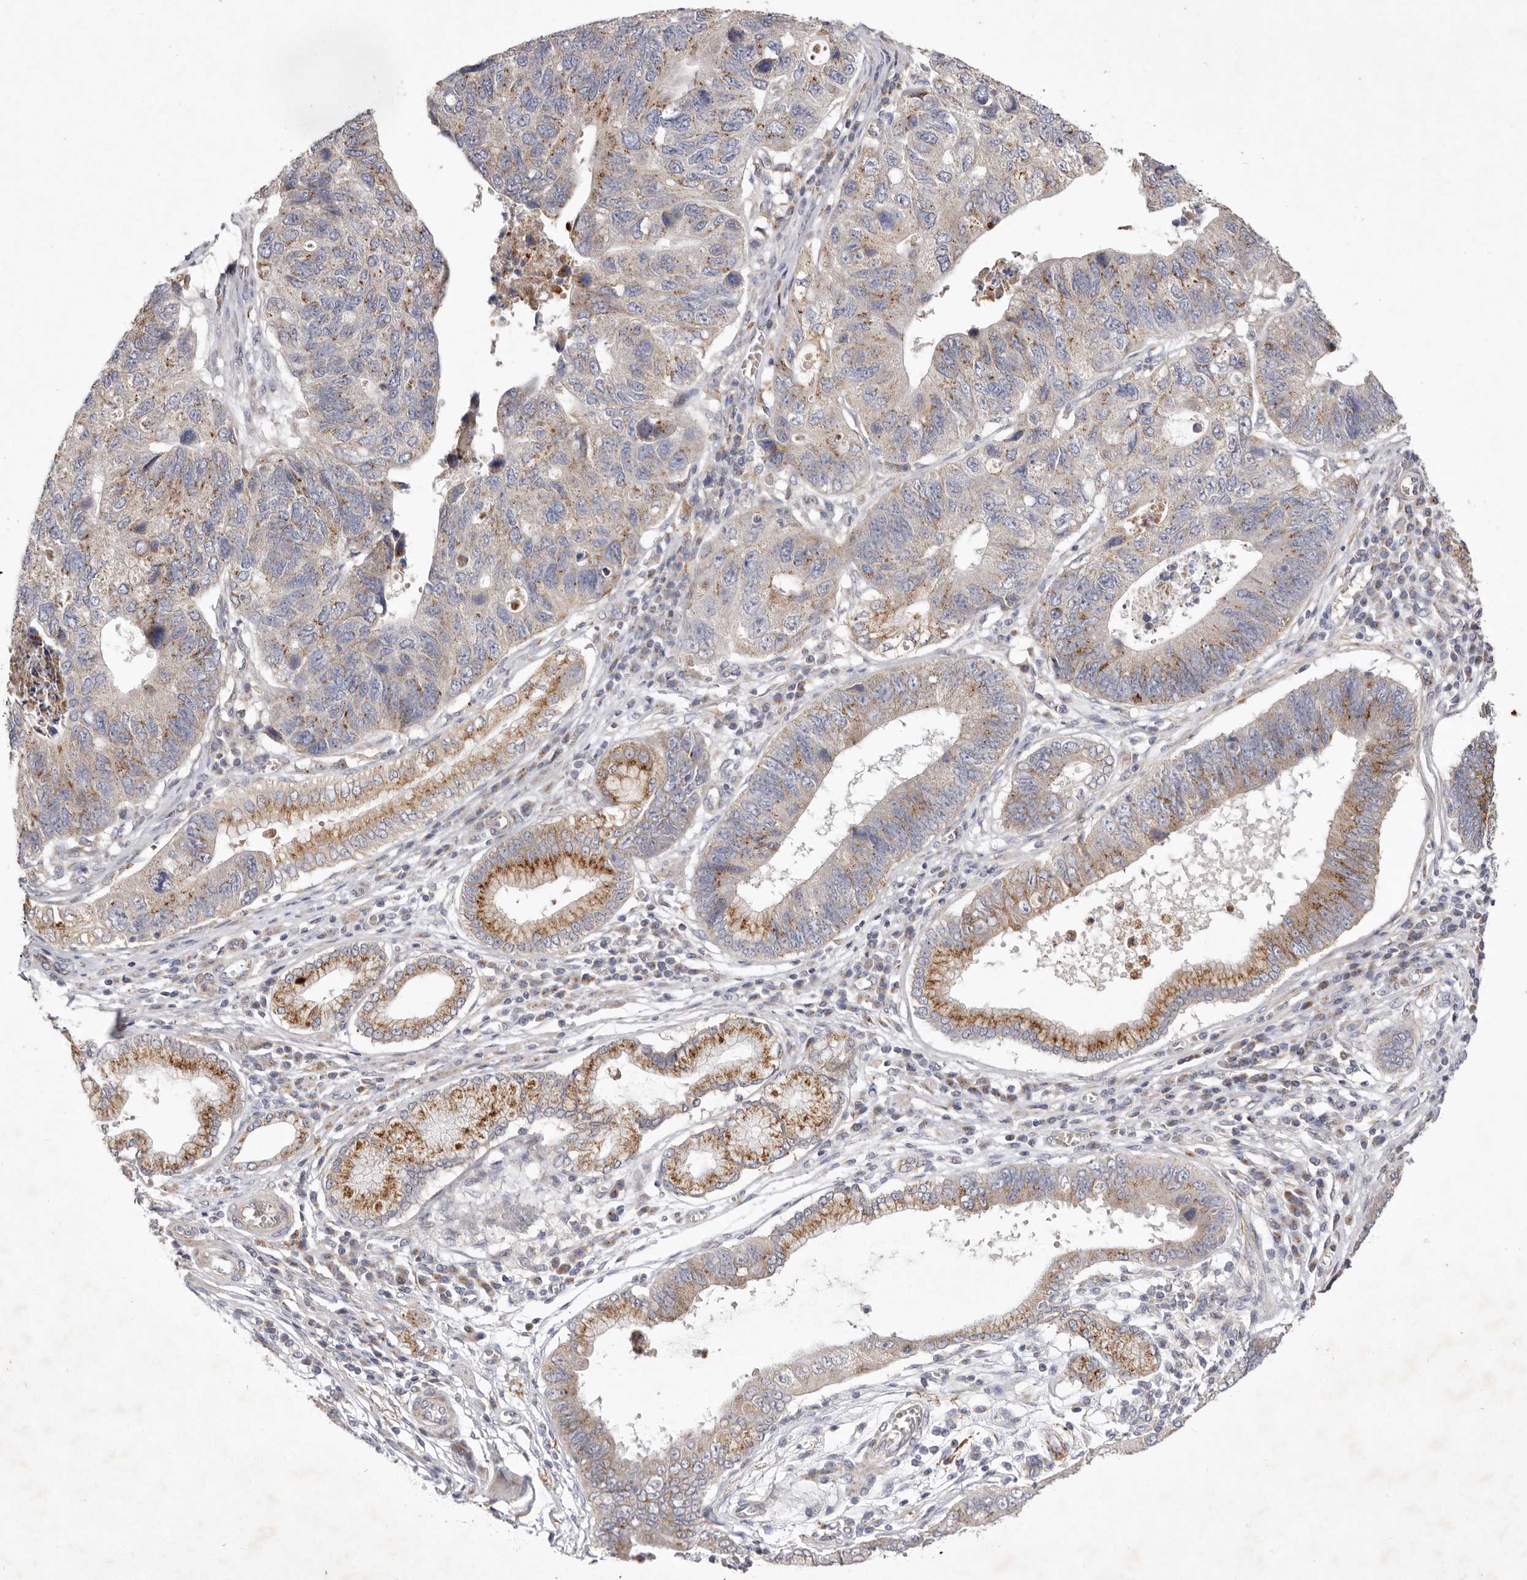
{"staining": {"intensity": "moderate", "quantity": ">75%", "location": "cytoplasmic/membranous"}, "tissue": "stomach cancer", "cell_type": "Tumor cells", "image_type": "cancer", "snomed": [{"axis": "morphology", "description": "Adenocarcinoma, NOS"}, {"axis": "topography", "description": "Stomach"}], "caption": "There is medium levels of moderate cytoplasmic/membranous expression in tumor cells of stomach cancer (adenocarcinoma), as demonstrated by immunohistochemical staining (brown color).", "gene": "USP24", "patient": {"sex": "male", "age": 59}}